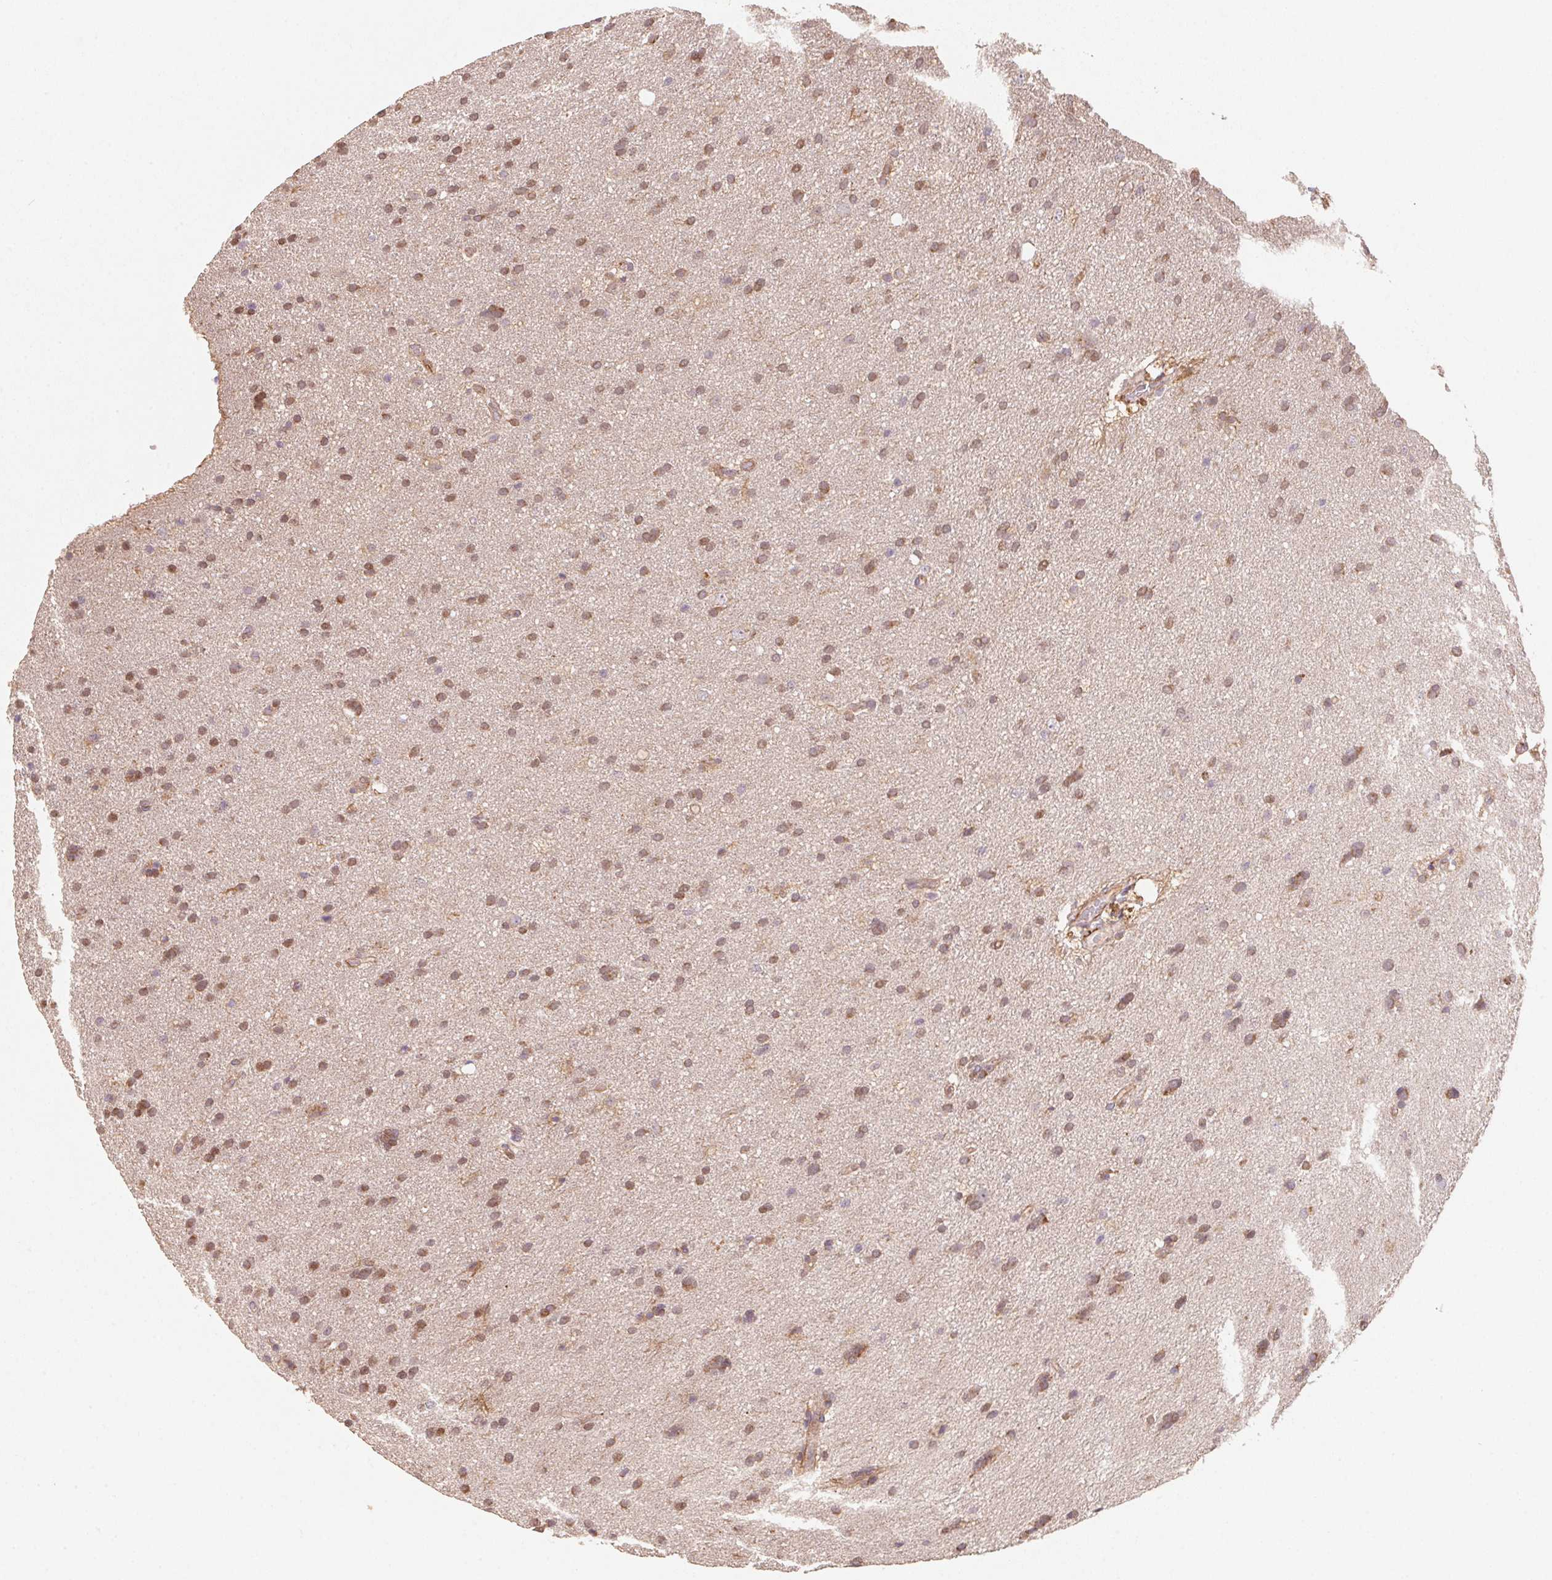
{"staining": {"intensity": "moderate", "quantity": ">75%", "location": "cytoplasmic/membranous"}, "tissue": "glioma", "cell_type": "Tumor cells", "image_type": "cancer", "snomed": [{"axis": "morphology", "description": "Glioma, malignant, Low grade"}, {"axis": "topography", "description": "Brain"}], "caption": "Human low-grade glioma (malignant) stained with a brown dye exhibits moderate cytoplasmic/membranous positive staining in about >75% of tumor cells.", "gene": "TSPAN12", "patient": {"sex": "female", "age": 54}}